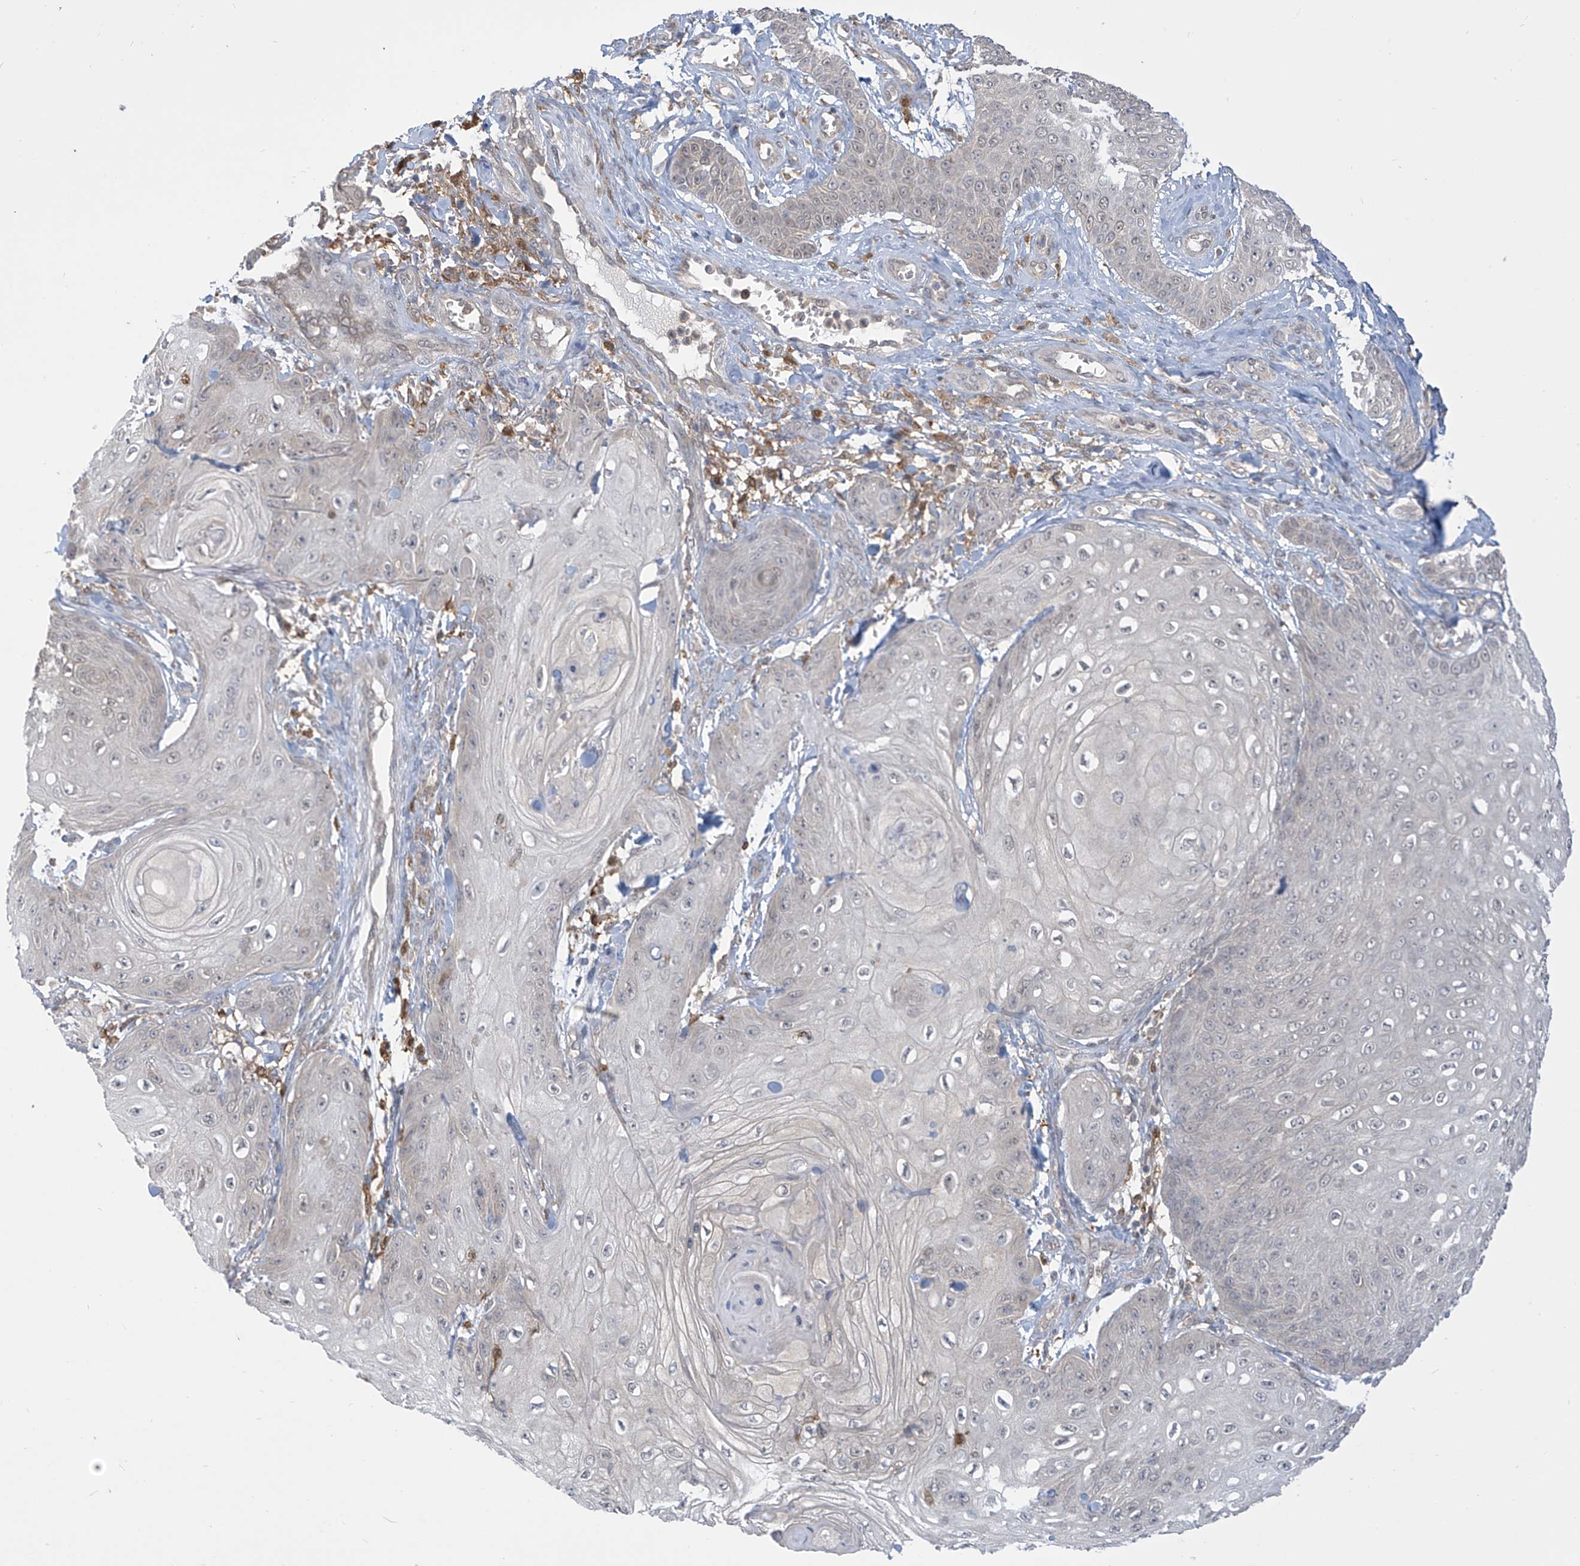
{"staining": {"intensity": "negative", "quantity": "none", "location": "none"}, "tissue": "skin cancer", "cell_type": "Tumor cells", "image_type": "cancer", "snomed": [{"axis": "morphology", "description": "Squamous cell carcinoma, NOS"}, {"axis": "topography", "description": "Skin"}], "caption": "Skin cancer (squamous cell carcinoma) was stained to show a protein in brown. There is no significant expression in tumor cells. (DAB immunohistochemistry (IHC), high magnification).", "gene": "IDH1", "patient": {"sex": "male", "age": 74}}